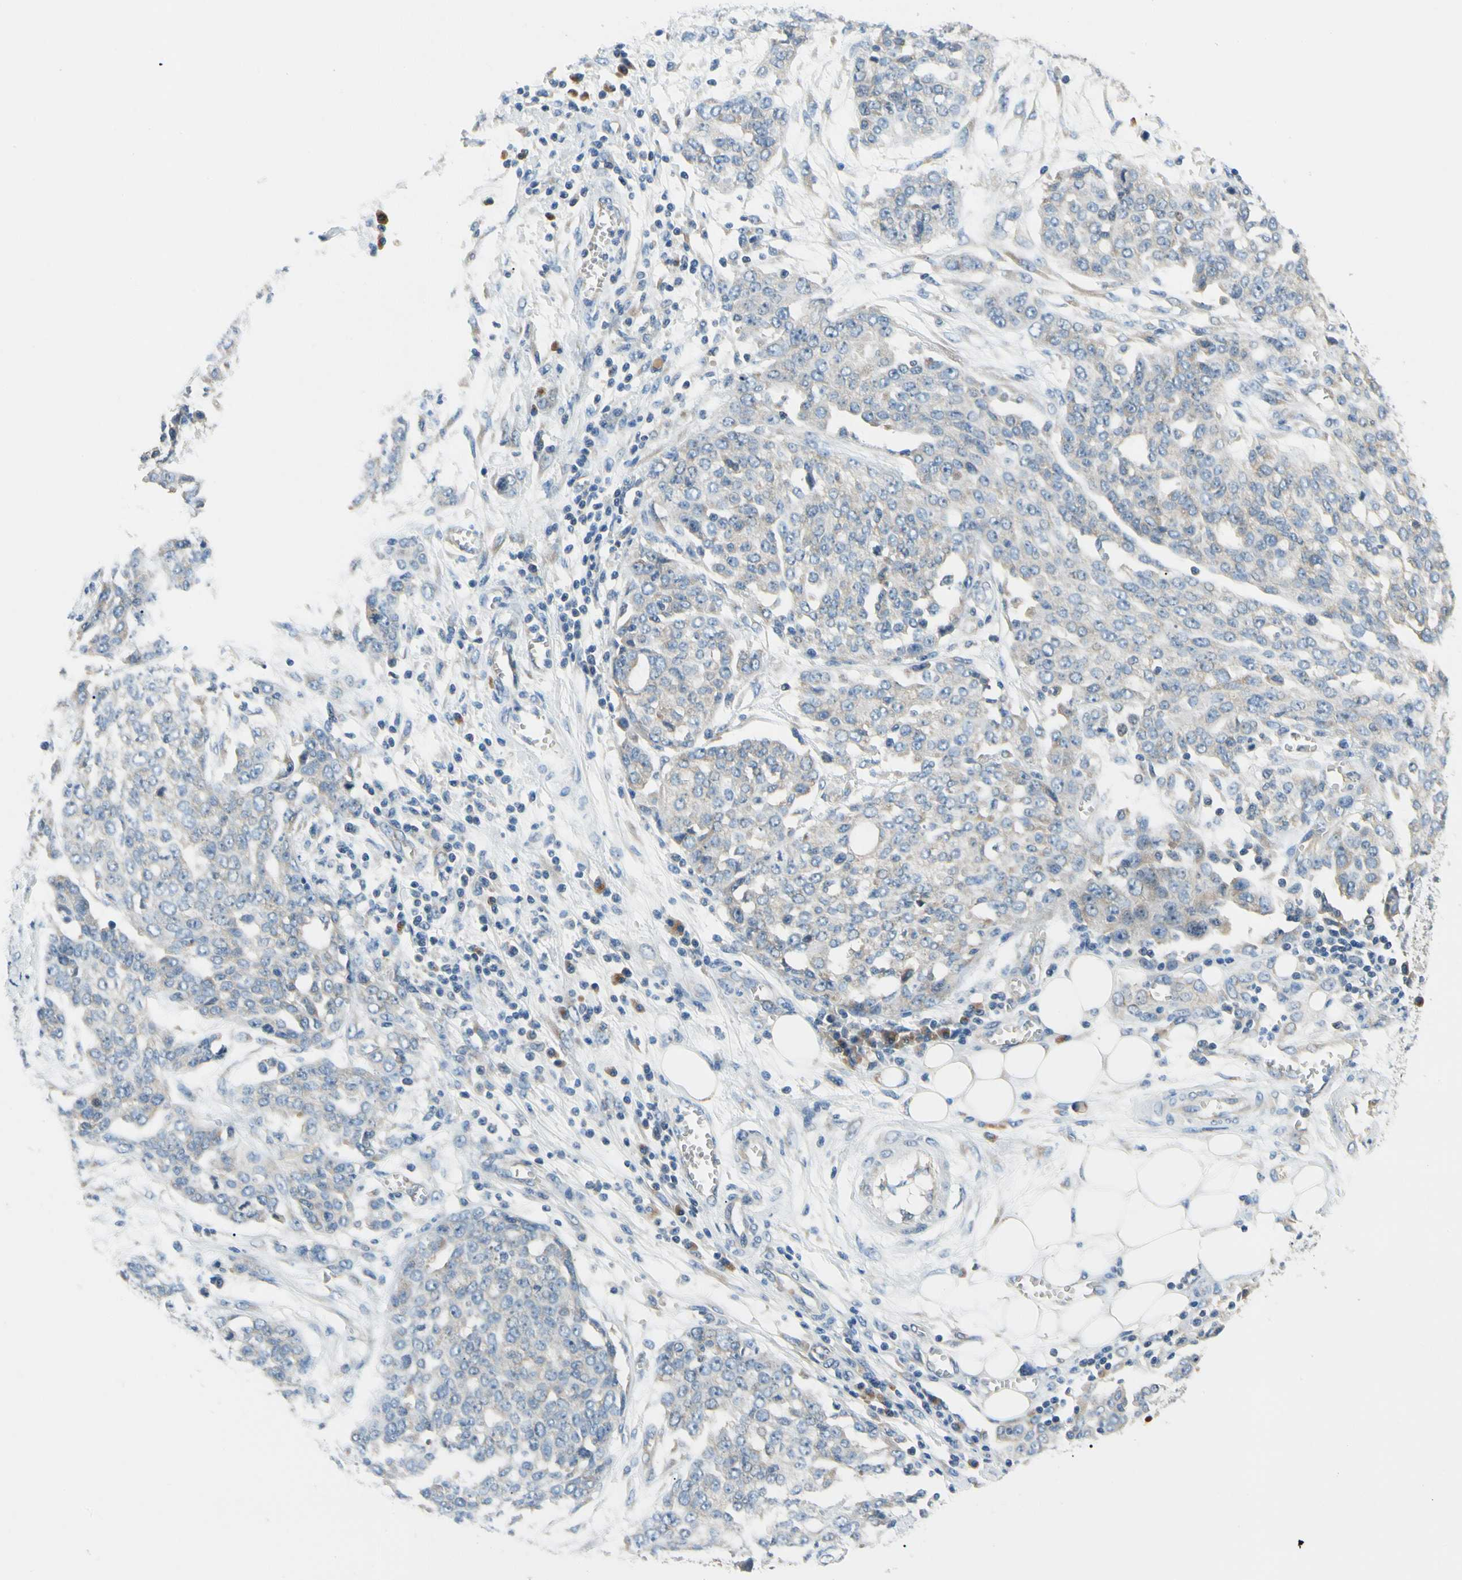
{"staining": {"intensity": "weak", "quantity": "<25%", "location": "cytoplasmic/membranous"}, "tissue": "ovarian cancer", "cell_type": "Tumor cells", "image_type": "cancer", "snomed": [{"axis": "morphology", "description": "Cystadenocarcinoma, serous, NOS"}, {"axis": "topography", "description": "Soft tissue"}, {"axis": "topography", "description": "Ovary"}], "caption": "Ovarian cancer was stained to show a protein in brown. There is no significant staining in tumor cells.", "gene": "LRRC47", "patient": {"sex": "female", "age": 57}}